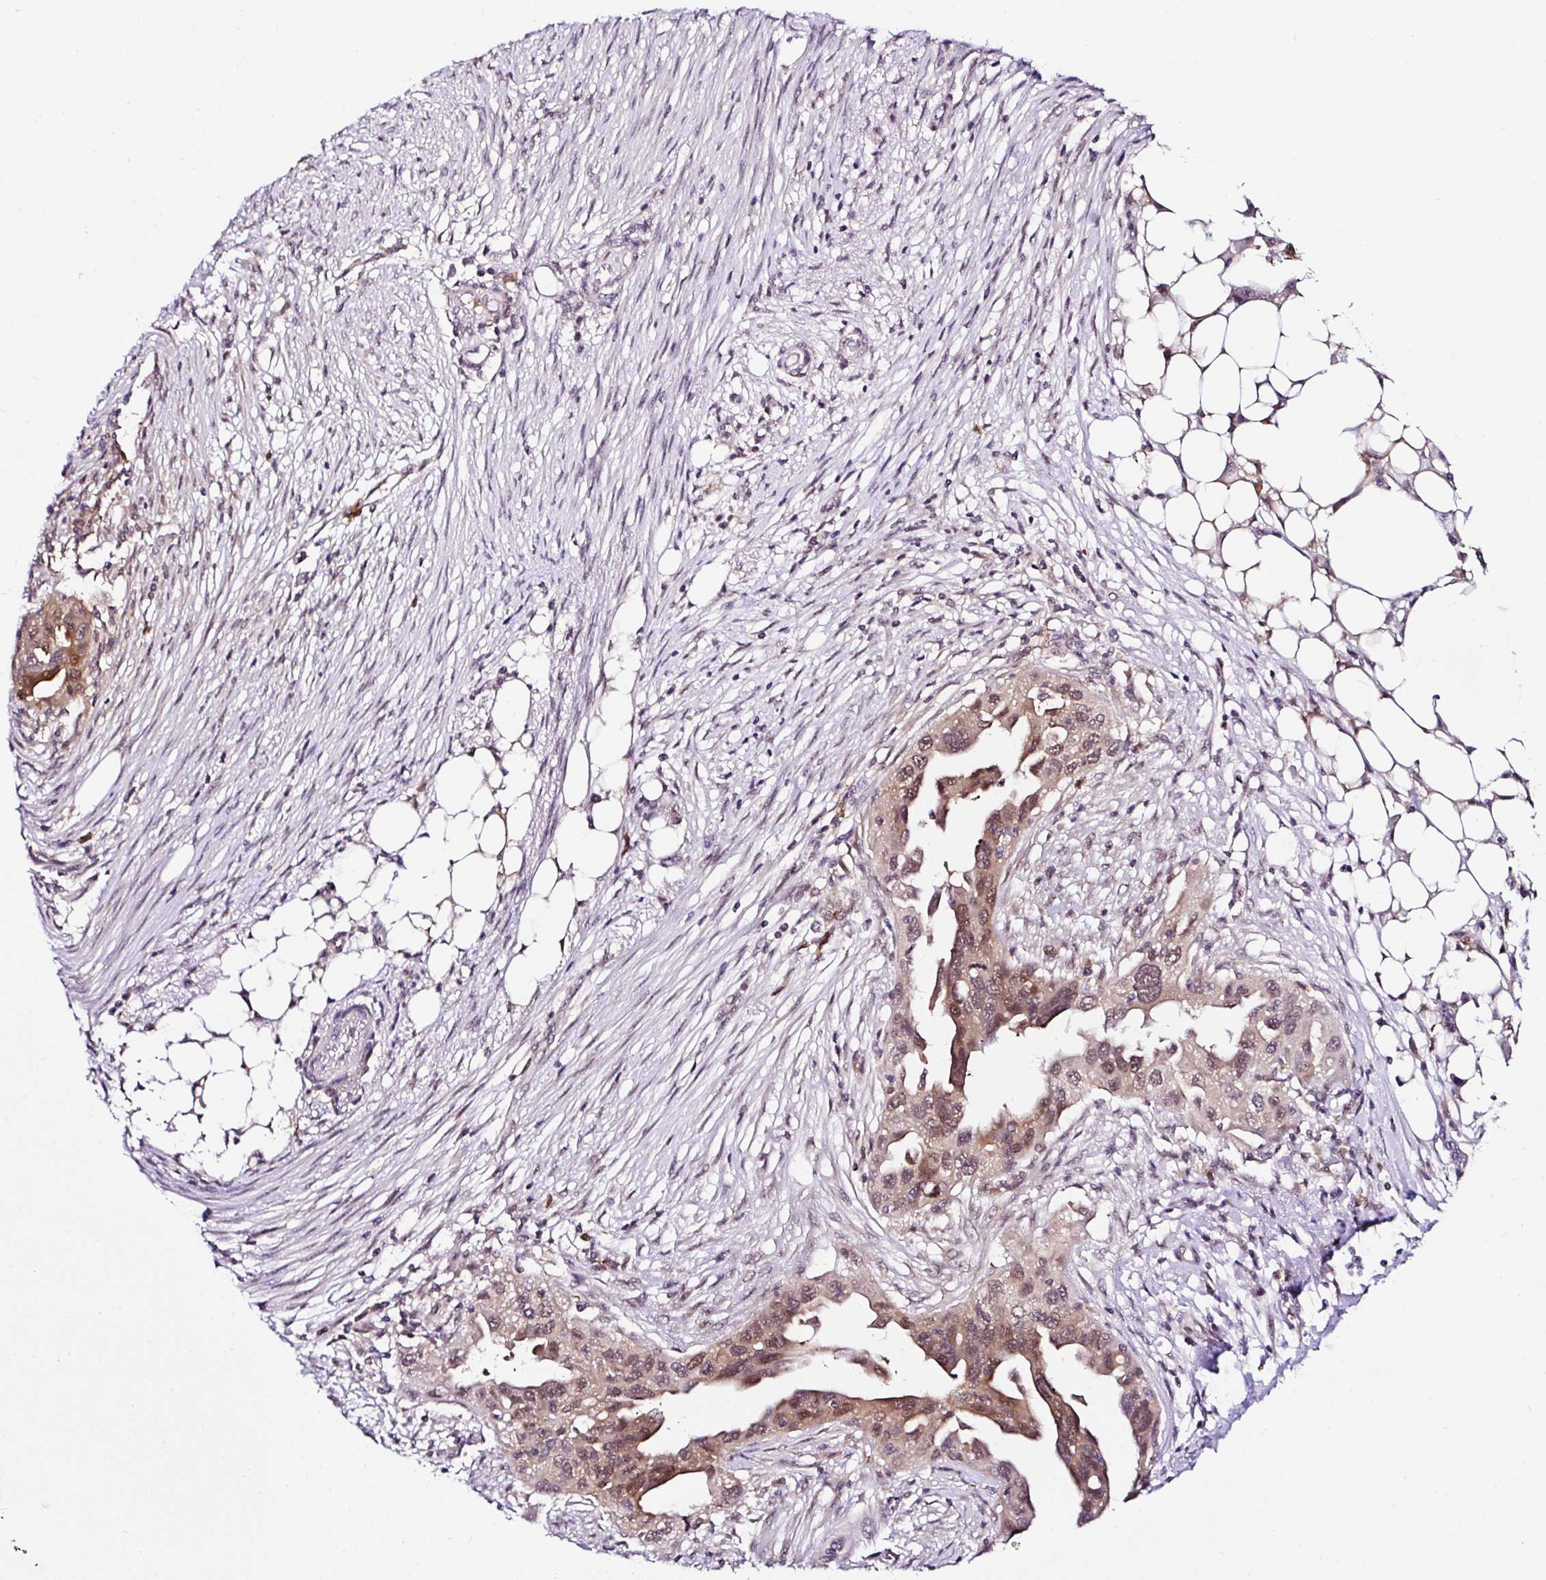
{"staining": {"intensity": "moderate", "quantity": ">75%", "location": "cytoplasmic/membranous,nuclear"}, "tissue": "ovarian cancer", "cell_type": "Tumor cells", "image_type": "cancer", "snomed": [{"axis": "morphology", "description": "Carcinoma, endometroid"}, {"axis": "morphology", "description": "Cystadenocarcinoma, serous, NOS"}, {"axis": "topography", "description": "Ovary"}], "caption": "Tumor cells exhibit medium levels of moderate cytoplasmic/membranous and nuclear staining in approximately >75% of cells in ovarian cancer (endometroid carcinoma).", "gene": "PIN4", "patient": {"sex": "female", "age": 45}}